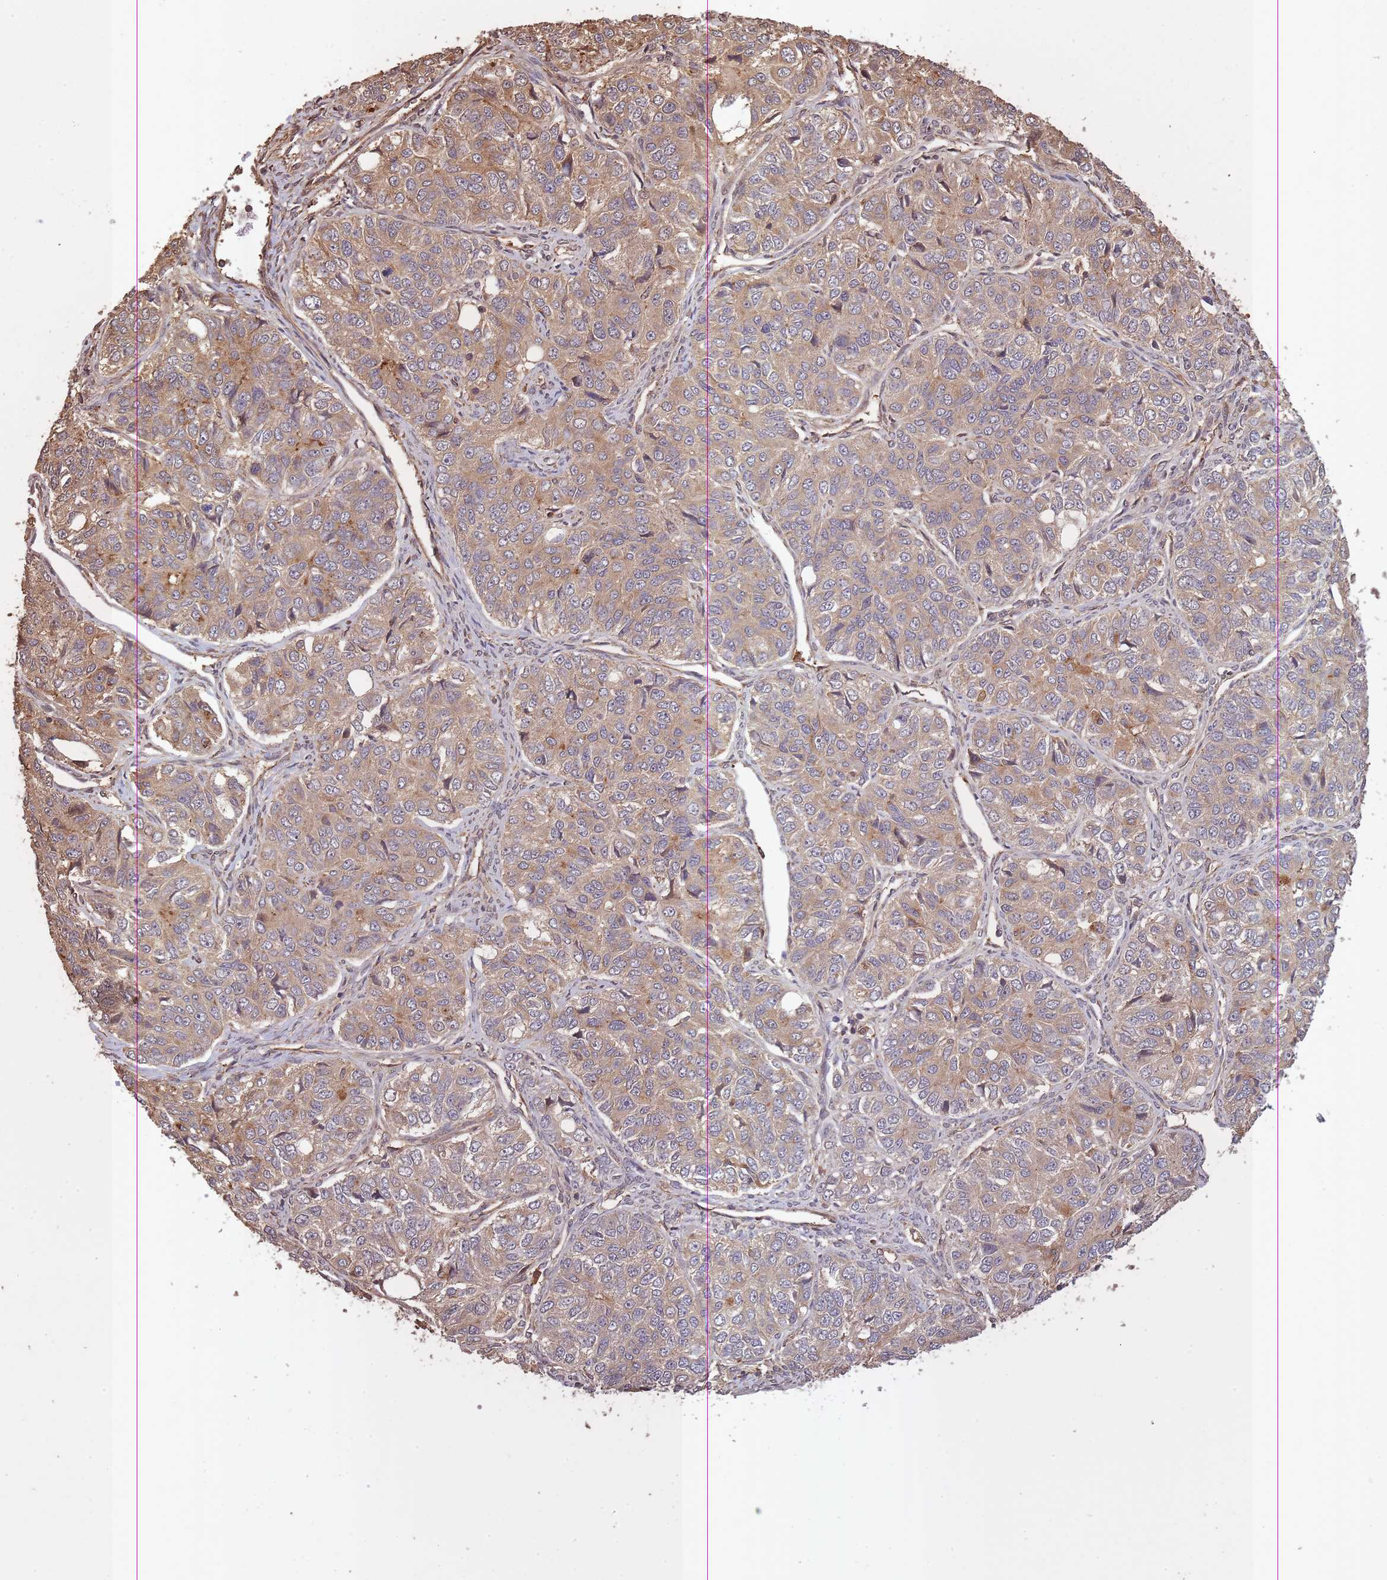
{"staining": {"intensity": "moderate", "quantity": ">75%", "location": "cytoplasmic/membranous"}, "tissue": "ovarian cancer", "cell_type": "Tumor cells", "image_type": "cancer", "snomed": [{"axis": "morphology", "description": "Carcinoma, endometroid"}, {"axis": "topography", "description": "Ovary"}], "caption": "DAB (3,3'-diaminobenzidine) immunohistochemical staining of endometroid carcinoma (ovarian) exhibits moderate cytoplasmic/membranous protein positivity in about >75% of tumor cells.", "gene": "ARMH3", "patient": {"sex": "female", "age": 51}}